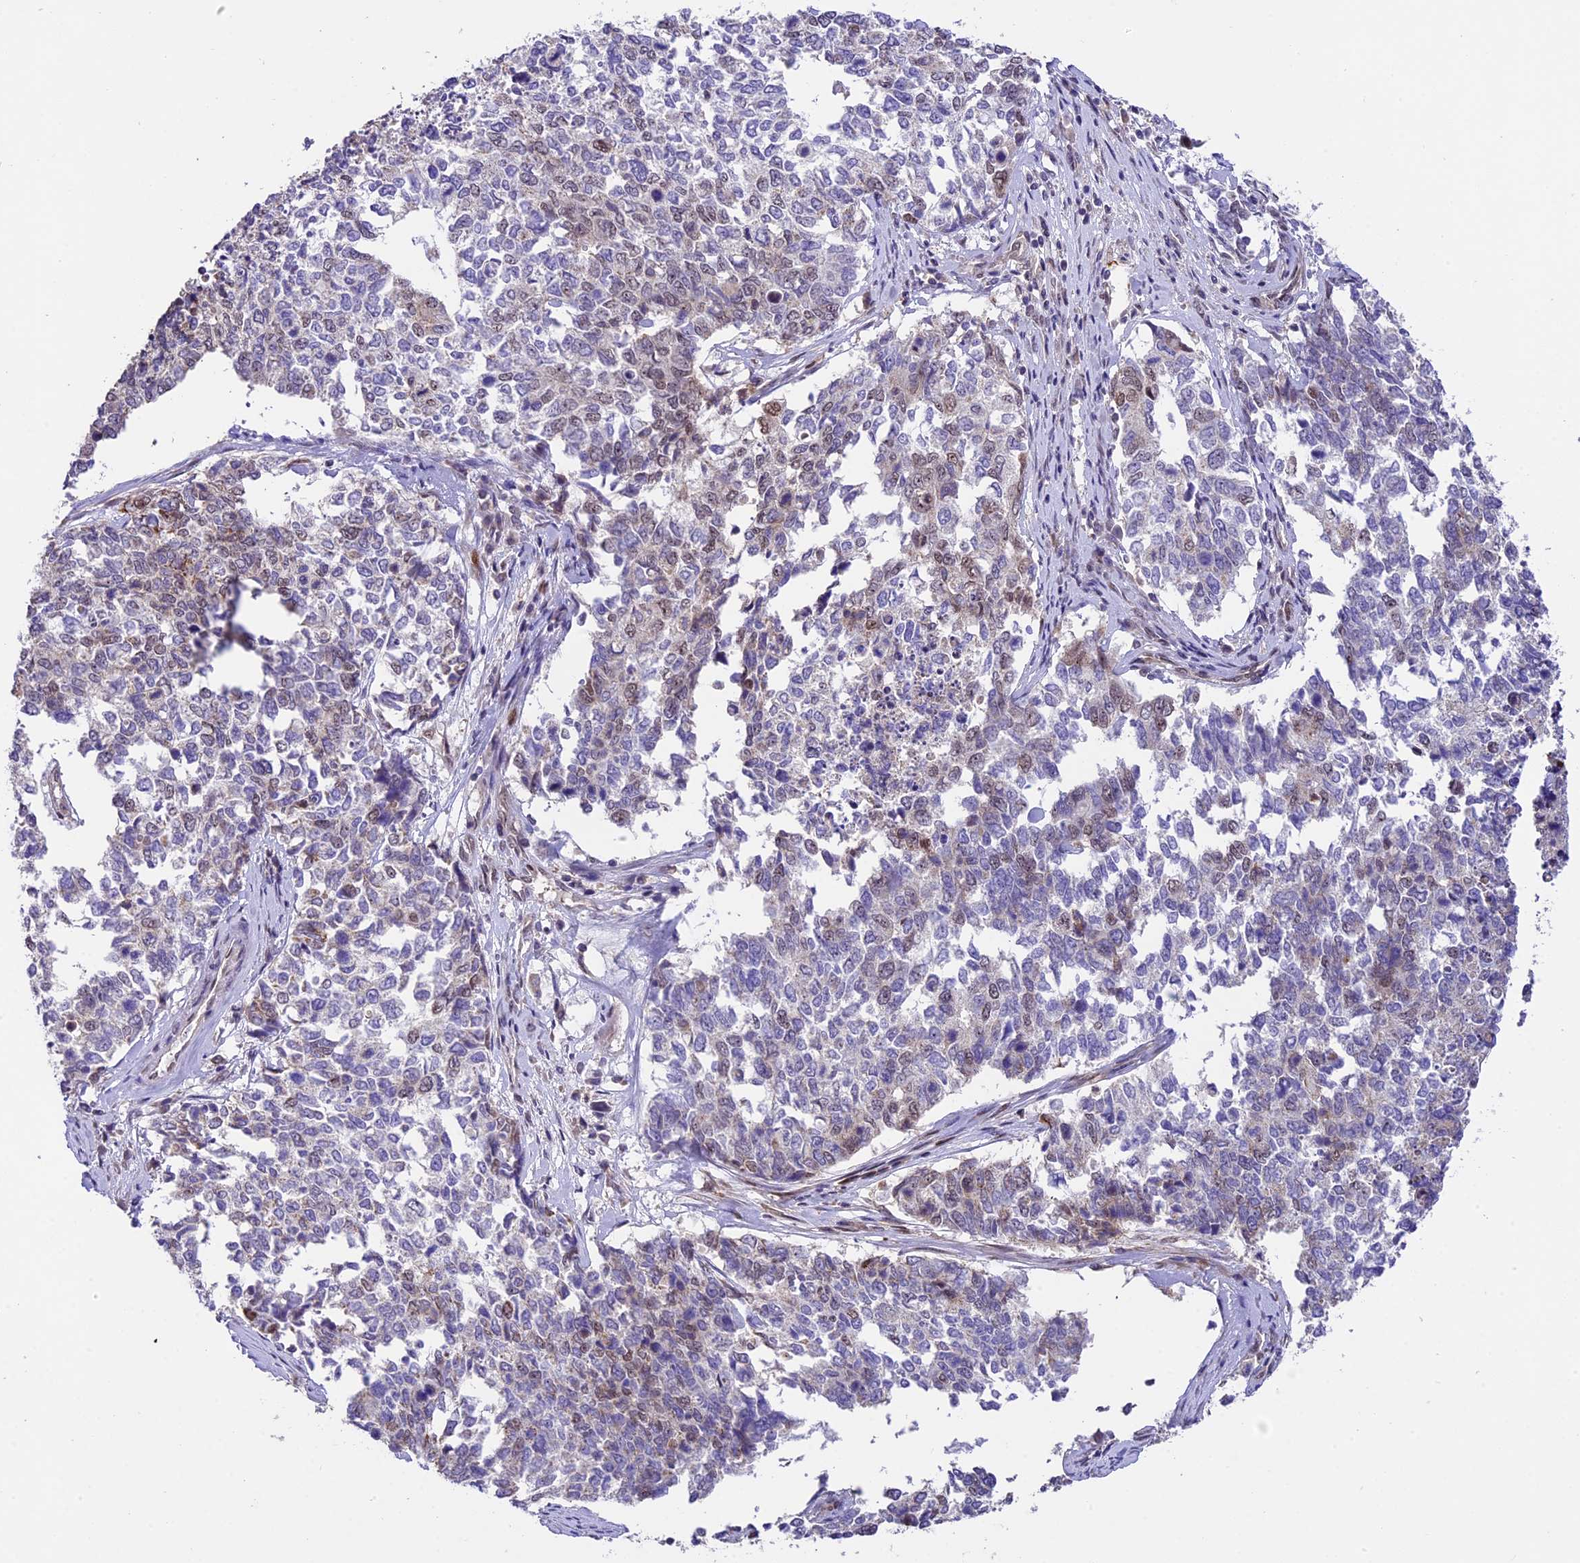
{"staining": {"intensity": "moderate", "quantity": "<25%", "location": "nuclear"}, "tissue": "cervical cancer", "cell_type": "Tumor cells", "image_type": "cancer", "snomed": [{"axis": "morphology", "description": "Squamous cell carcinoma, NOS"}, {"axis": "topography", "description": "Cervix"}], "caption": "Human cervical cancer (squamous cell carcinoma) stained with a protein marker exhibits moderate staining in tumor cells.", "gene": "ZAR1L", "patient": {"sex": "female", "age": 63}}